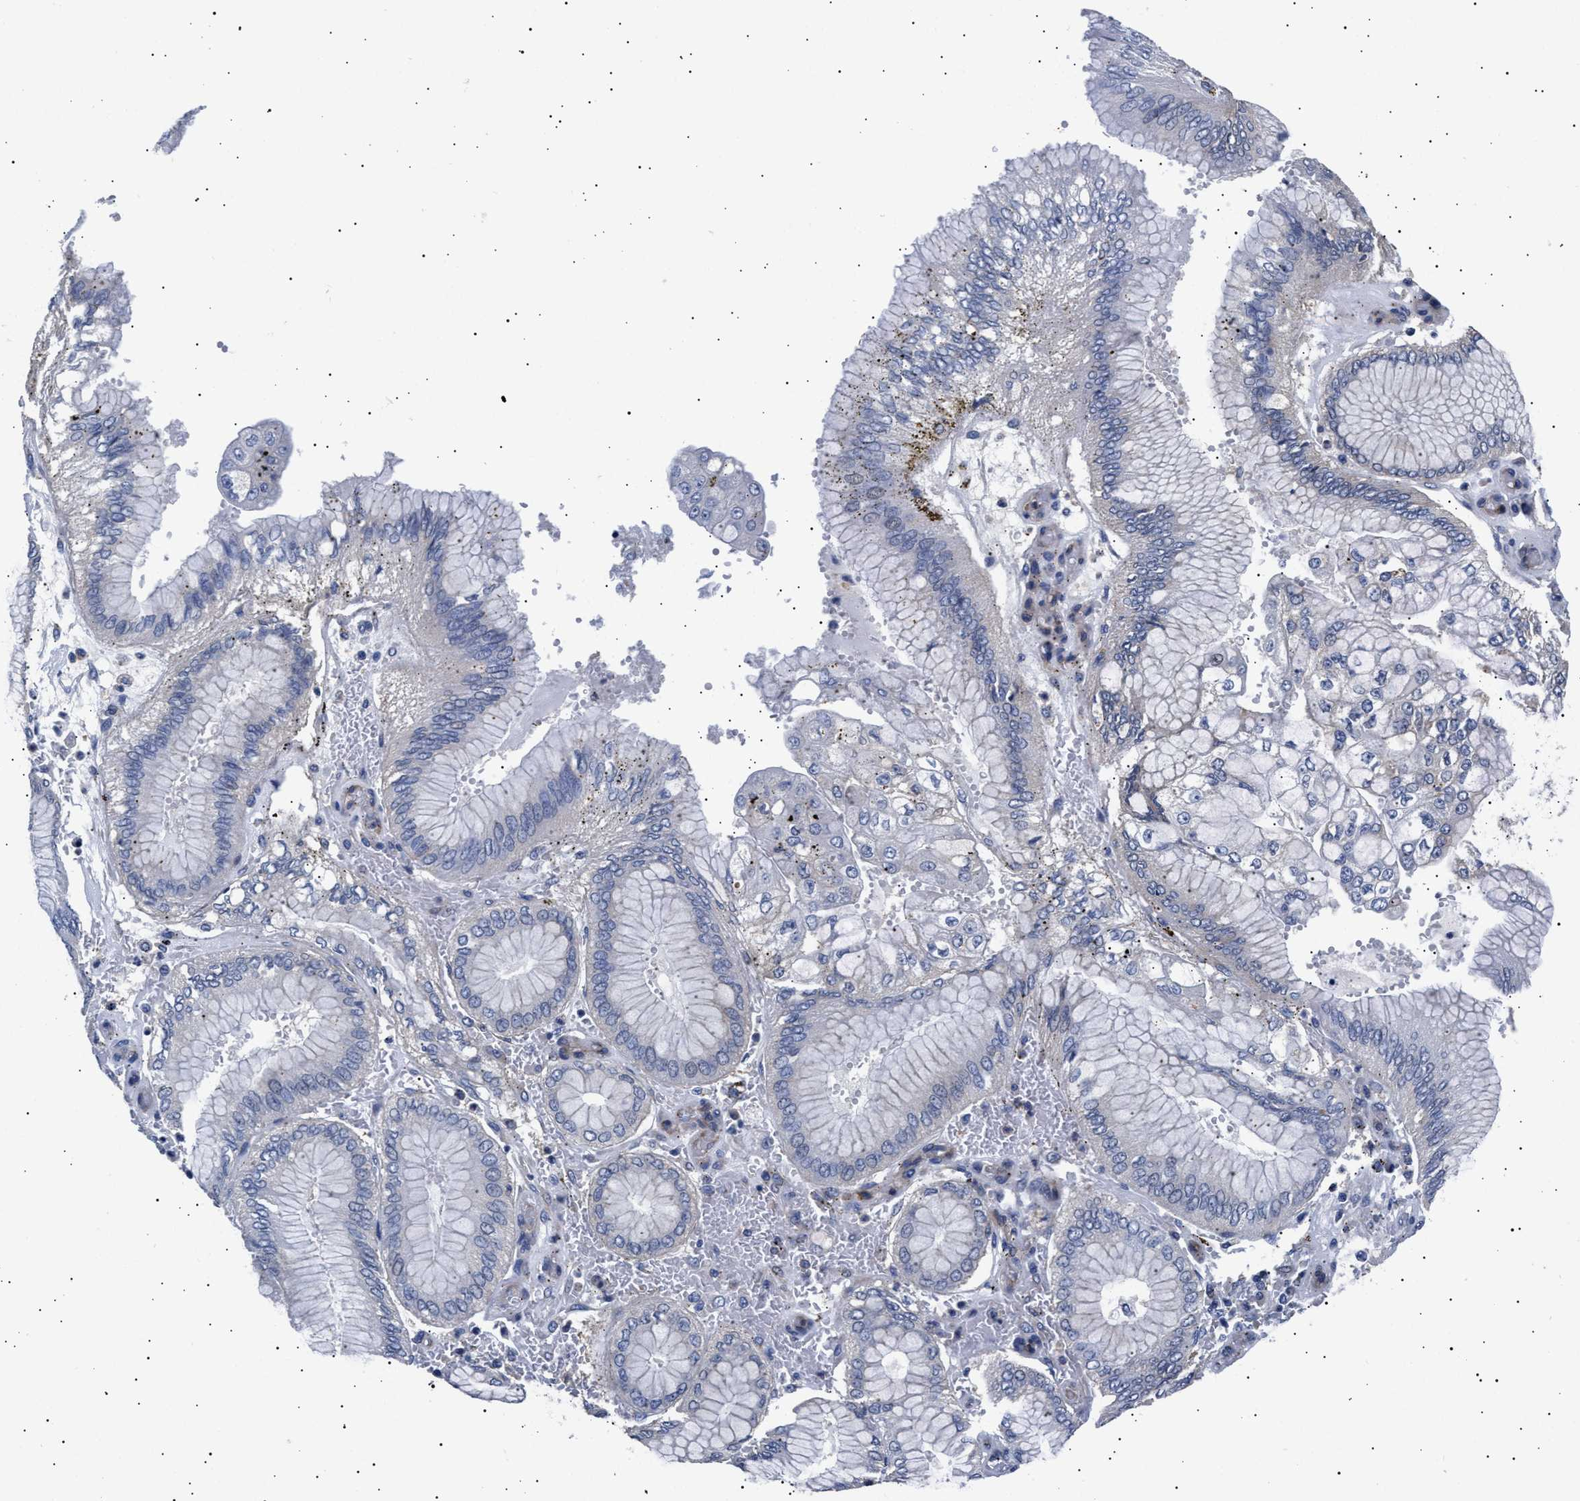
{"staining": {"intensity": "negative", "quantity": "none", "location": "none"}, "tissue": "stomach cancer", "cell_type": "Tumor cells", "image_type": "cancer", "snomed": [{"axis": "morphology", "description": "Adenocarcinoma, NOS"}, {"axis": "topography", "description": "Stomach"}], "caption": "This is a micrograph of IHC staining of adenocarcinoma (stomach), which shows no staining in tumor cells.", "gene": "HEMGN", "patient": {"sex": "male", "age": 76}}